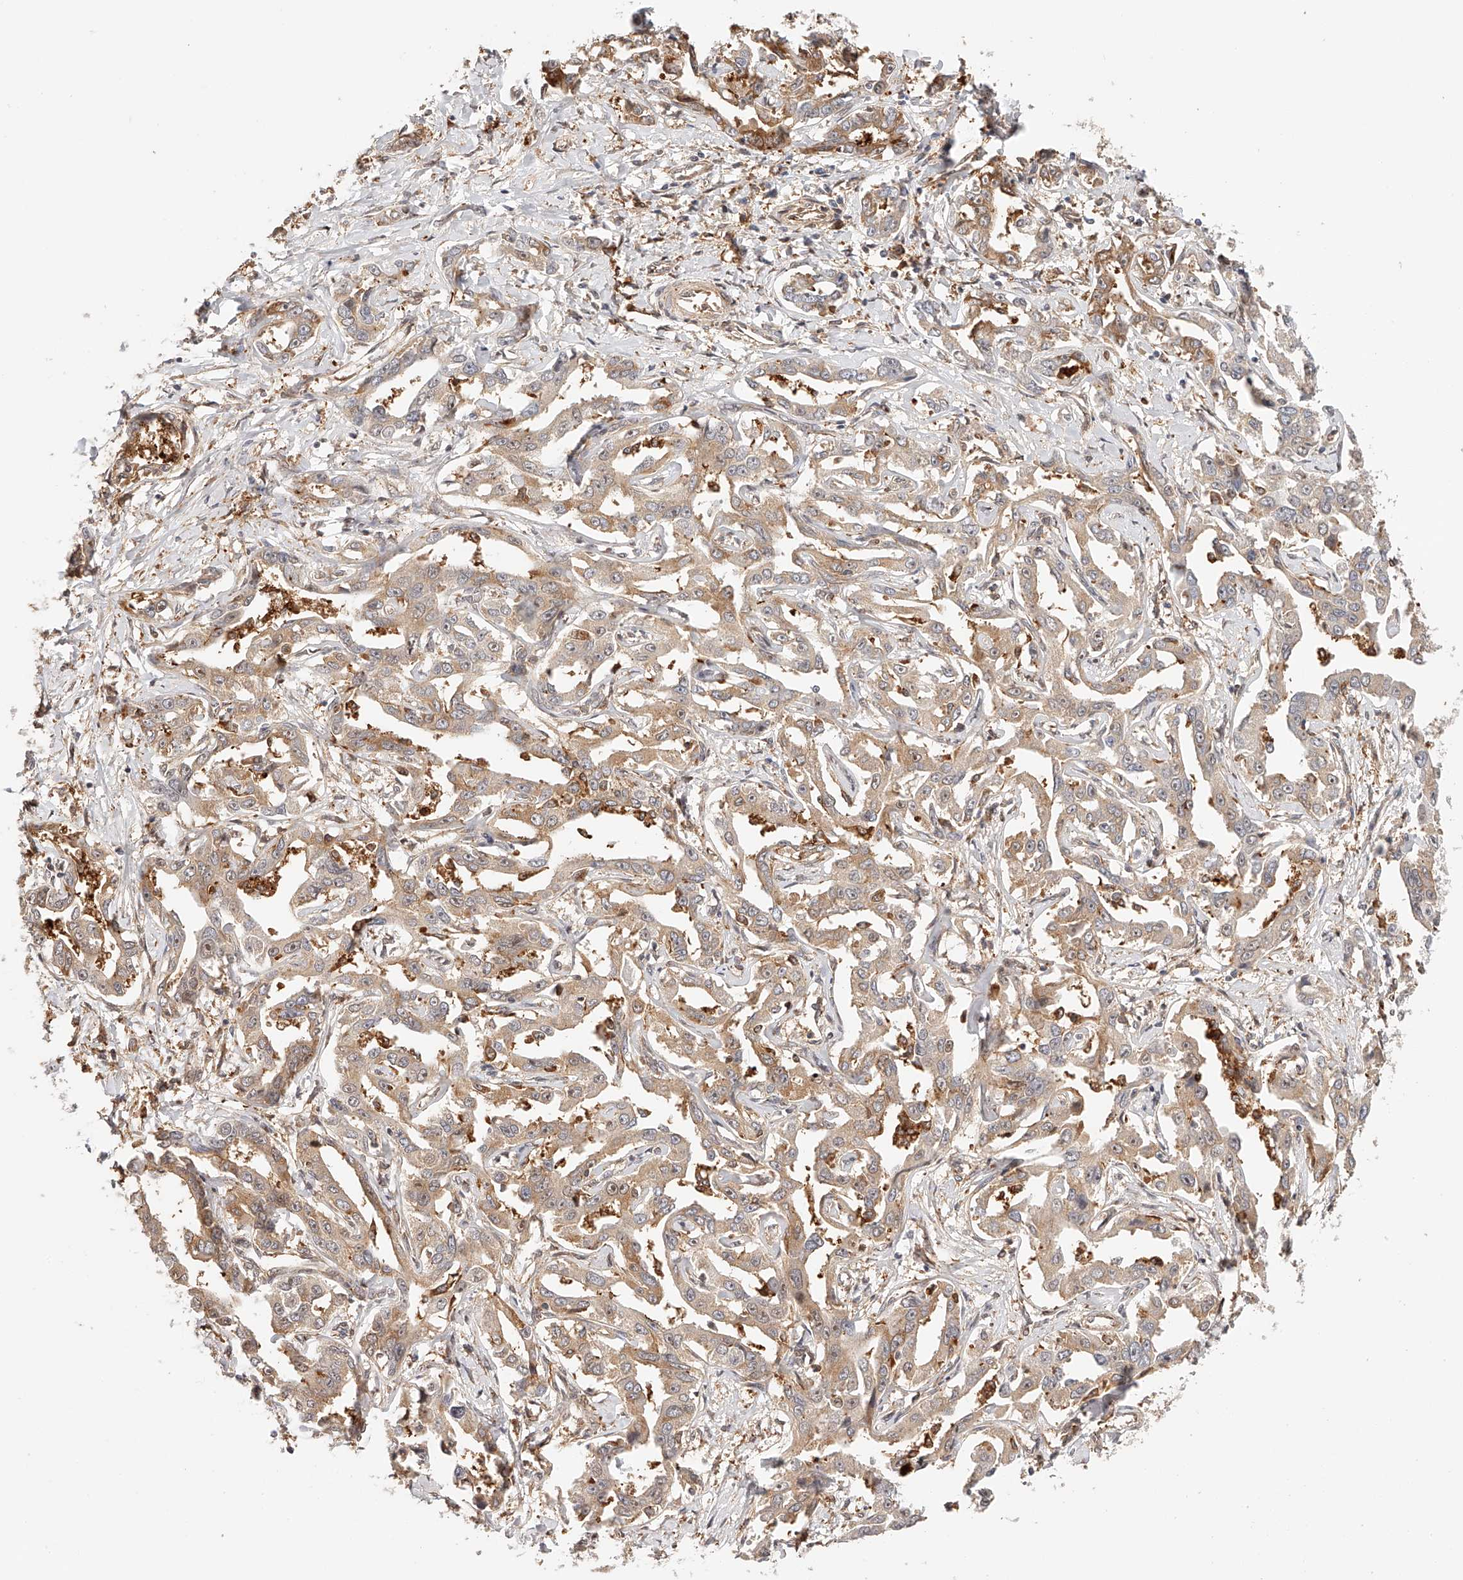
{"staining": {"intensity": "moderate", "quantity": "25%-75%", "location": "cytoplasmic/membranous"}, "tissue": "liver cancer", "cell_type": "Tumor cells", "image_type": "cancer", "snomed": [{"axis": "morphology", "description": "Cholangiocarcinoma"}, {"axis": "topography", "description": "Liver"}], "caption": "A micrograph of human cholangiocarcinoma (liver) stained for a protein demonstrates moderate cytoplasmic/membranous brown staining in tumor cells. (DAB = brown stain, brightfield microscopy at high magnification).", "gene": "SYNC", "patient": {"sex": "male", "age": 59}}